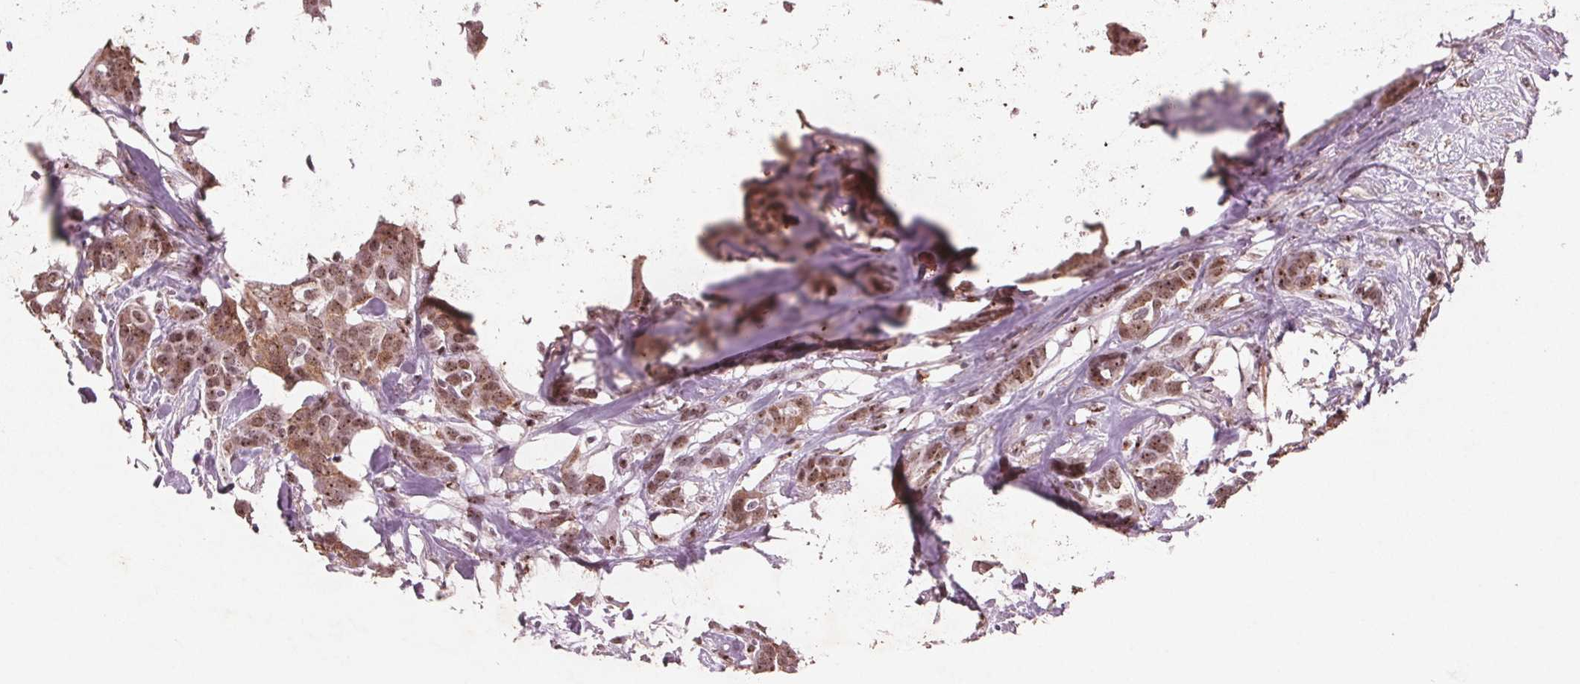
{"staining": {"intensity": "moderate", "quantity": ">75%", "location": "cytoplasmic/membranous,nuclear"}, "tissue": "breast cancer", "cell_type": "Tumor cells", "image_type": "cancer", "snomed": [{"axis": "morphology", "description": "Duct carcinoma"}, {"axis": "topography", "description": "Breast"}], "caption": "A micrograph showing moderate cytoplasmic/membranous and nuclear staining in approximately >75% of tumor cells in intraductal carcinoma (breast), as visualized by brown immunohistochemical staining.", "gene": "RPS6KA2", "patient": {"sex": "female", "age": 62}}